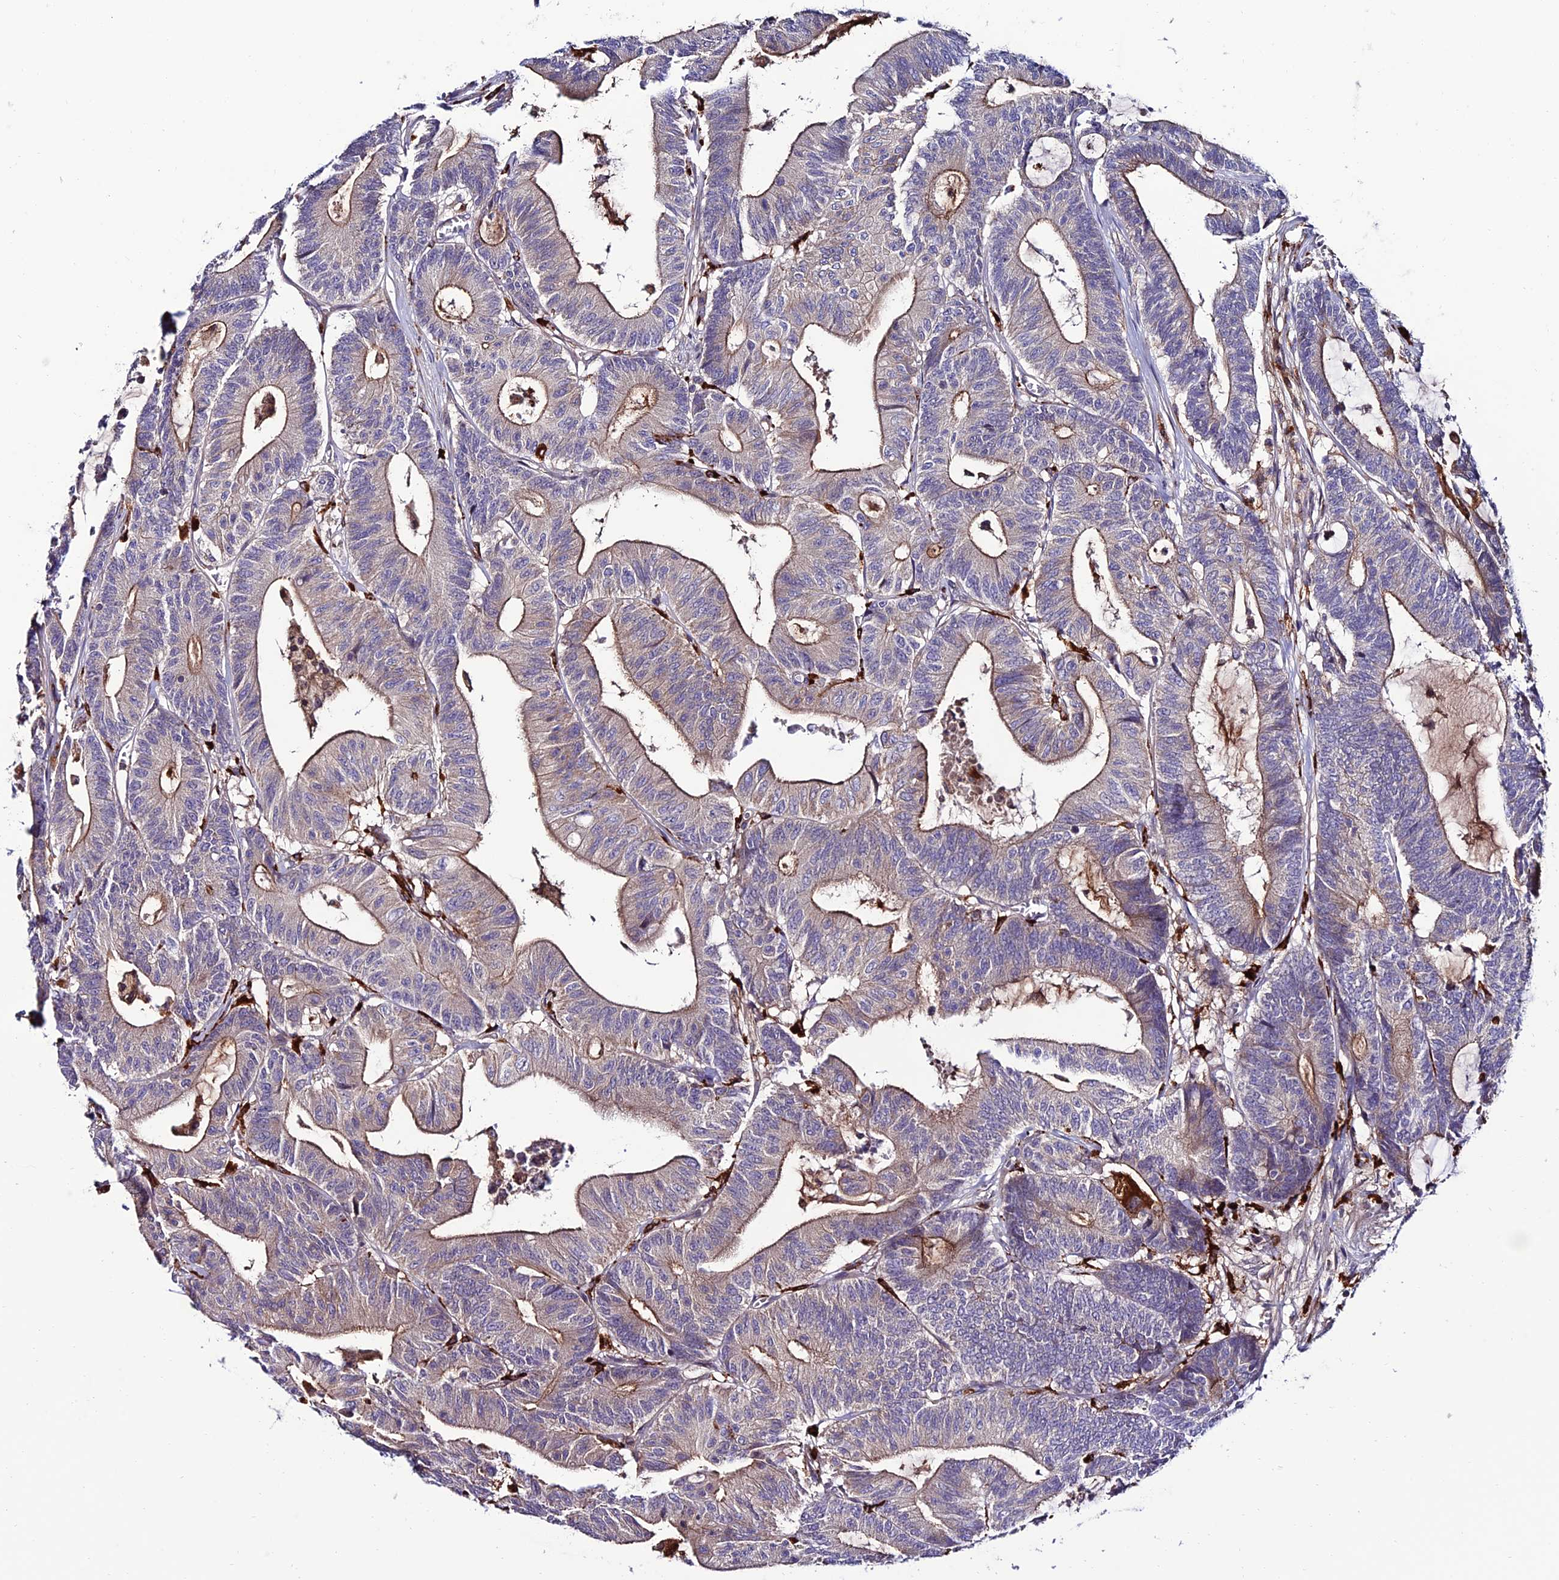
{"staining": {"intensity": "moderate", "quantity": "25%-75%", "location": "cytoplasmic/membranous"}, "tissue": "colorectal cancer", "cell_type": "Tumor cells", "image_type": "cancer", "snomed": [{"axis": "morphology", "description": "Adenocarcinoma, NOS"}, {"axis": "topography", "description": "Colon"}], "caption": "A brown stain labels moderate cytoplasmic/membranous staining of a protein in human colorectal adenocarcinoma tumor cells. Using DAB (brown) and hematoxylin (blue) stains, captured at high magnification using brightfield microscopy.", "gene": "ARHGEF18", "patient": {"sex": "female", "age": 84}}